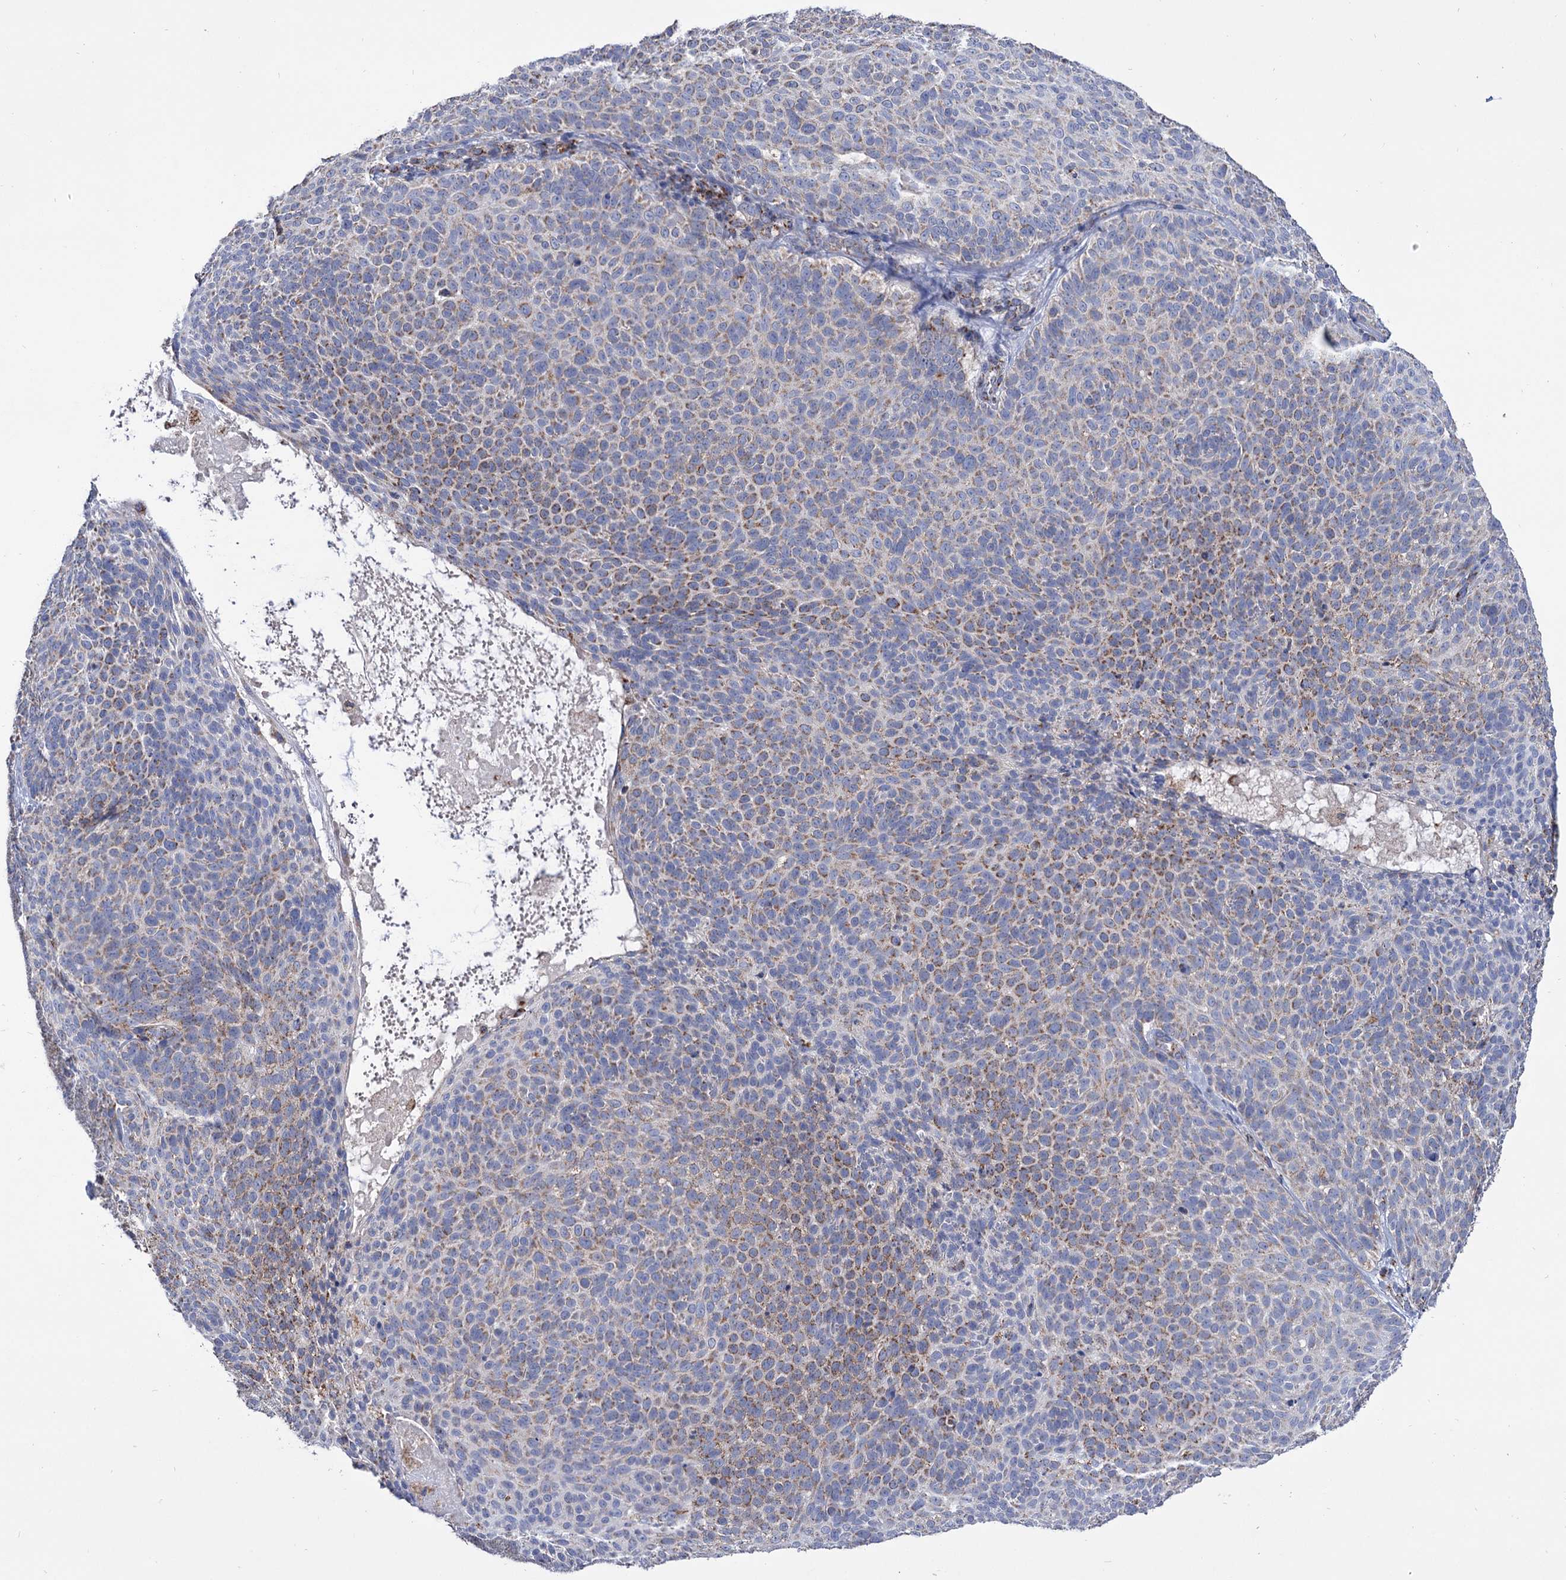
{"staining": {"intensity": "weak", "quantity": "25%-75%", "location": "cytoplasmic/membranous"}, "tissue": "skin cancer", "cell_type": "Tumor cells", "image_type": "cancer", "snomed": [{"axis": "morphology", "description": "Basal cell carcinoma"}, {"axis": "topography", "description": "Skin"}], "caption": "An image showing weak cytoplasmic/membranous expression in about 25%-75% of tumor cells in basal cell carcinoma (skin), as visualized by brown immunohistochemical staining.", "gene": "ABHD10", "patient": {"sex": "male", "age": 85}}